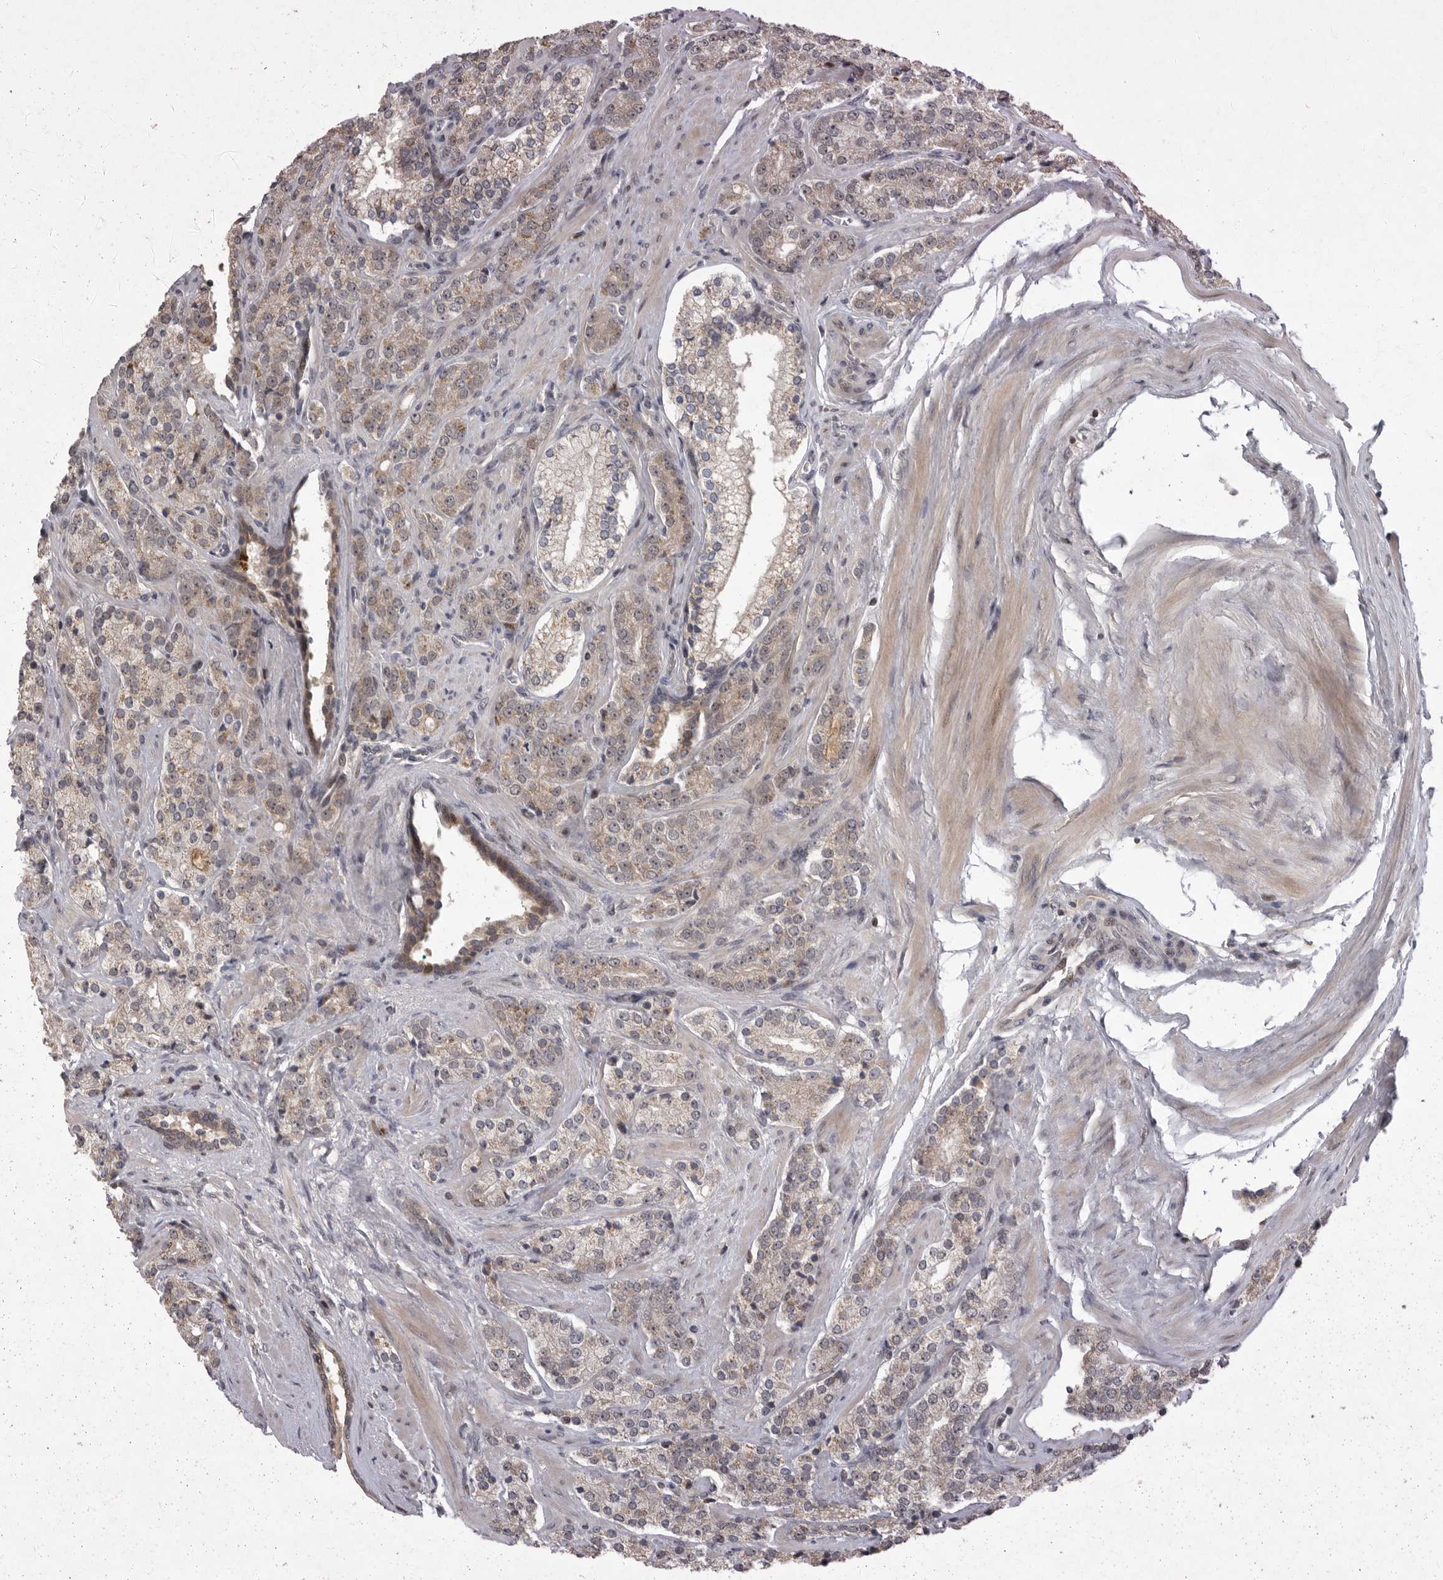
{"staining": {"intensity": "weak", "quantity": "25%-75%", "location": "cytoplasmic/membranous"}, "tissue": "prostate cancer", "cell_type": "Tumor cells", "image_type": "cancer", "snomed": [{"axis": "morphology", "description": "Adenocarcinoma, High grade"}, {"axis": "topography", "description": "Prostate"}], "caption": "Protein staining reveals weak cytoplasmic/membranous staining in approximately 25%-75% of tumor cells in prostate cancer.", "gene": "MAN2A1", "patient": {"sex": "male", "age": 71}}